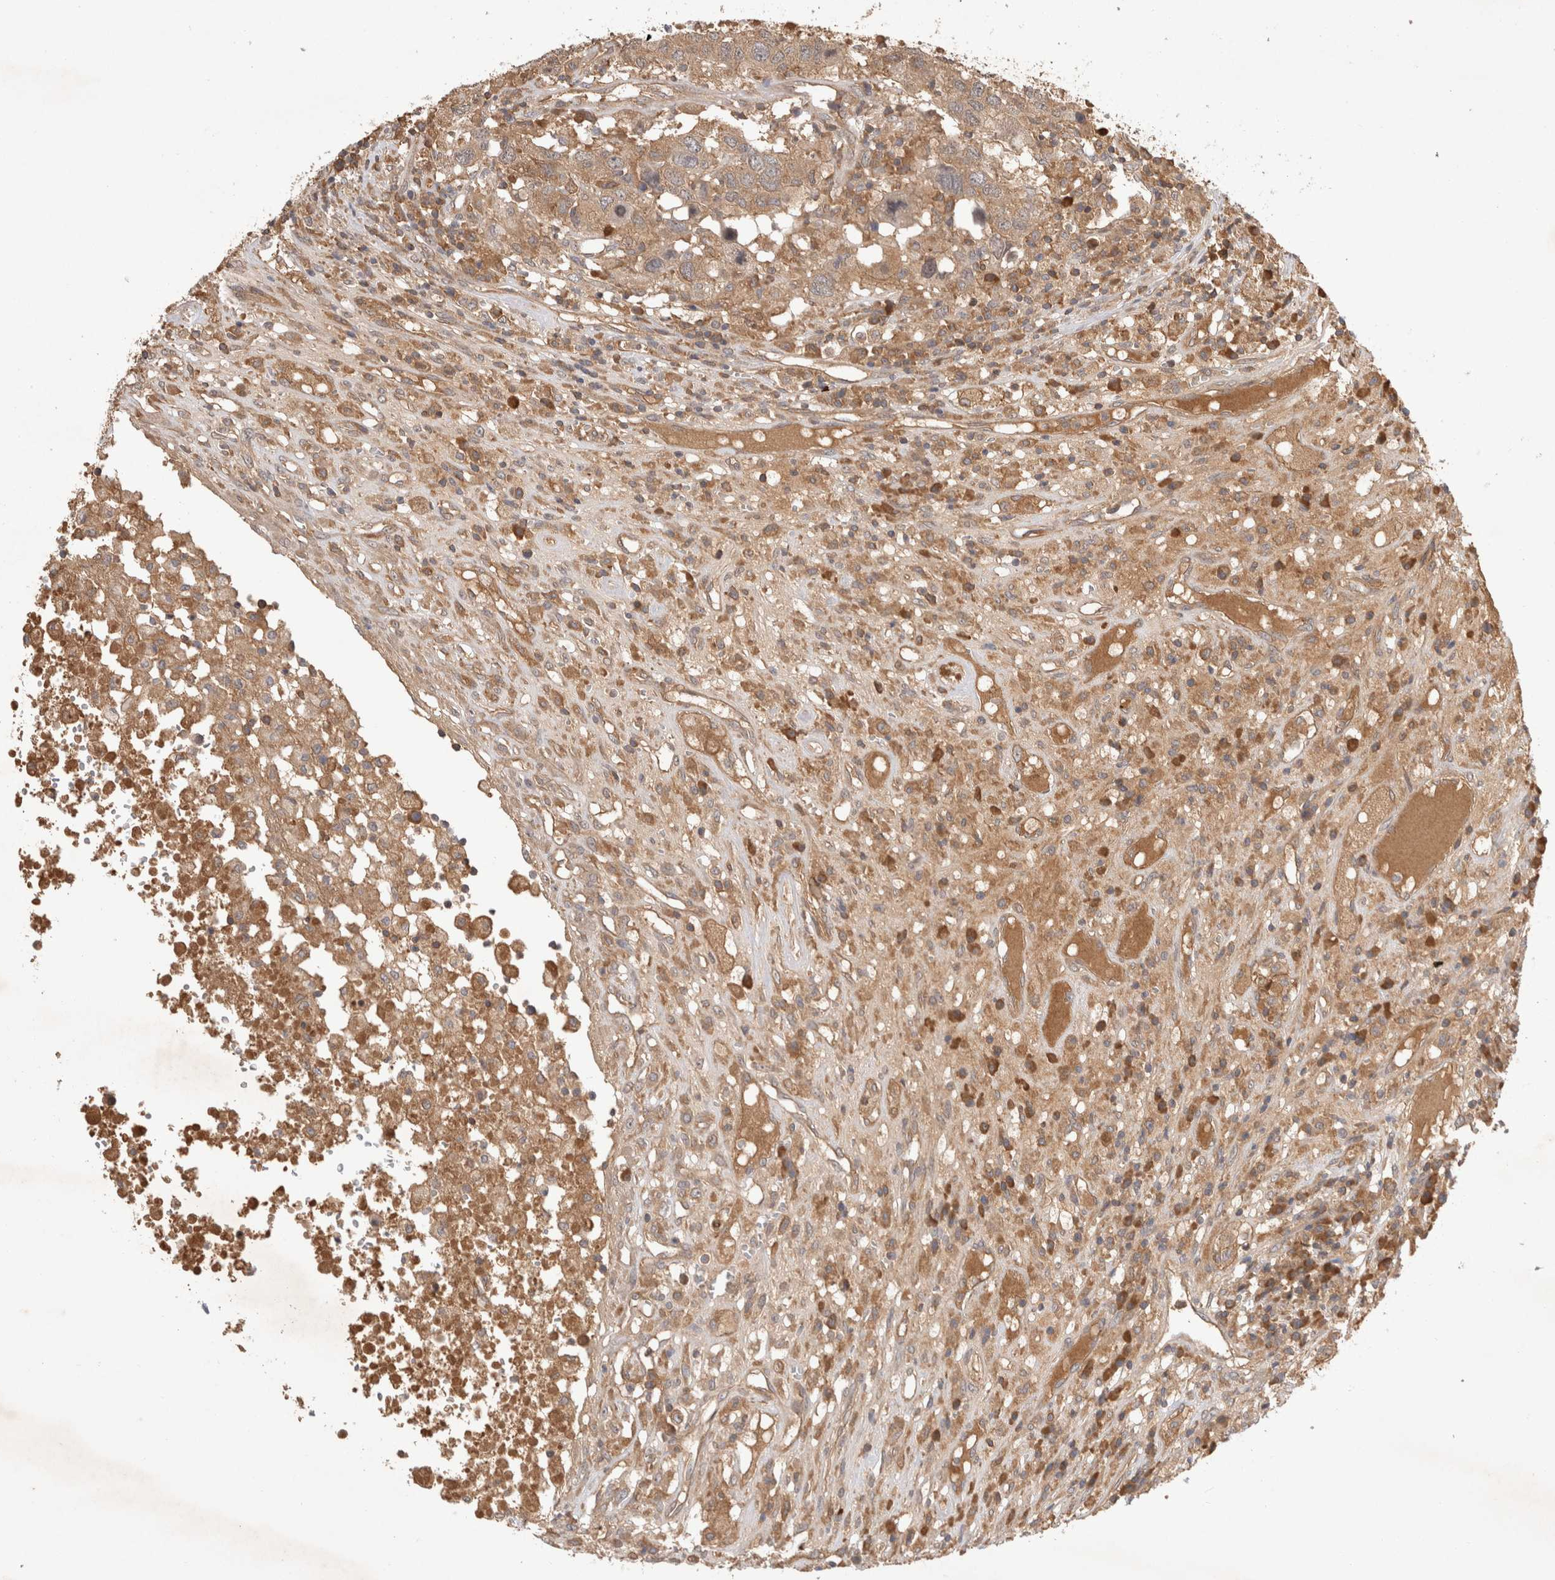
{"staining": {"intensity": "moderate", "quantity": ">75%", "location": "cytoplasmic/membranous"}, "tissue": "head and neck cancer", "cell_type": "Tumor cells", "image_type": "cancer", "snomed": [{"axis": "morphology", "description": "Squamous cell carcinoma, NOS"}, {"axis": "topography", "description": "Head-Neck"}], "caption": "A brown stain labels moderate cytoplasmic/membranous positivity of a protein in head and neck cancer tumor cells.", "gene": "YES1", "patient": {"sex": "male", "age": 66}}